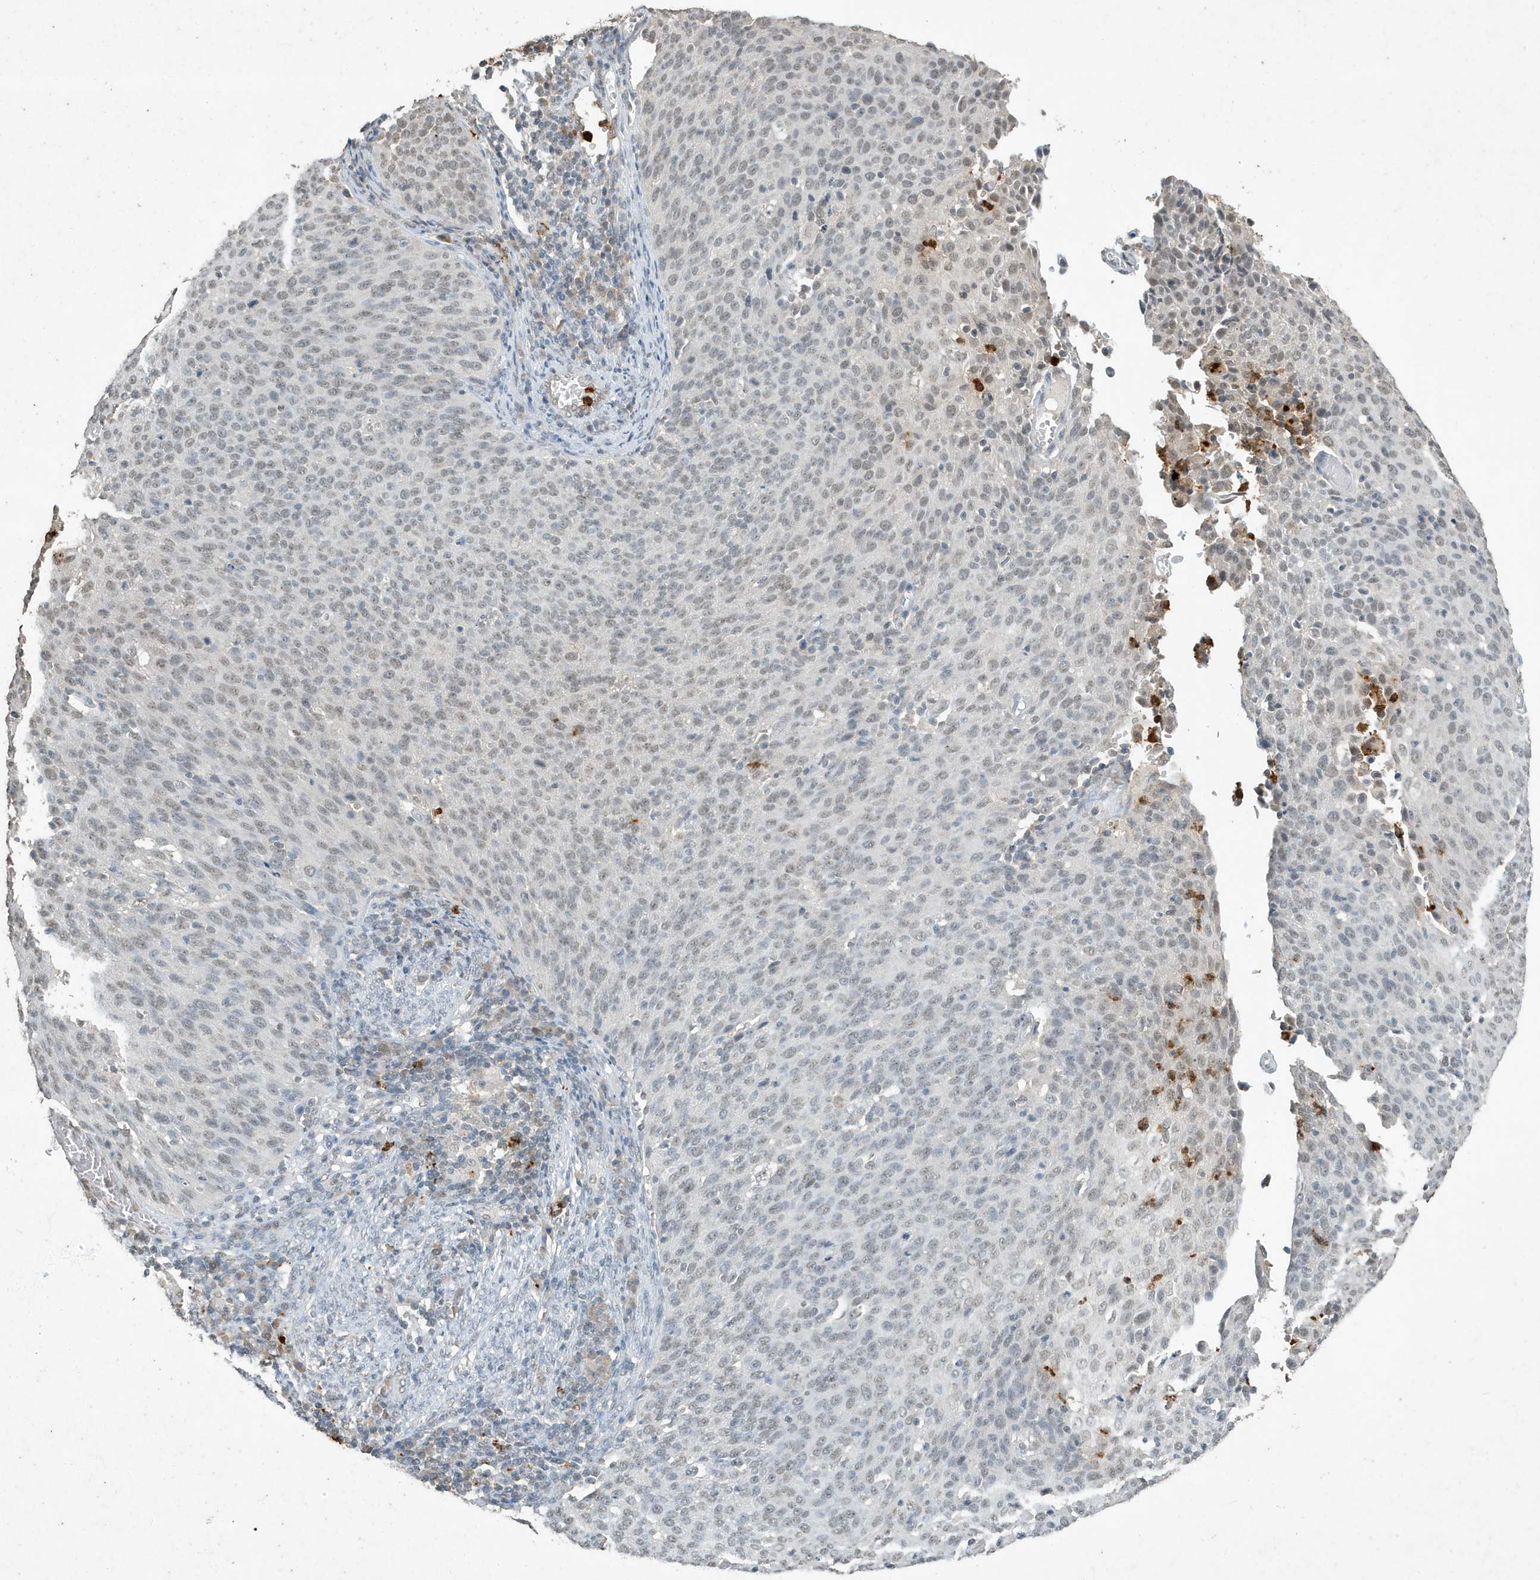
{"staining": {"intensity": "weak", "quantity": "<25%", "location": "nuclear"}, "tissue": "cervical cancer", "cell_type": "Tumor cells", "image_type": "cancer", "snomed": [{"axis": "morphology", "description": "Squamous cell carcinoma, NOS"}, {"axis": "topography", "description": "Cervix"}], "caption": "This is an immunohistochemistry image of squamous cell carcinoma (cervical). There is no positivity in tumor cells.", "gene": "DEFA1", "patient": {"sex": "female", "age": 38}}